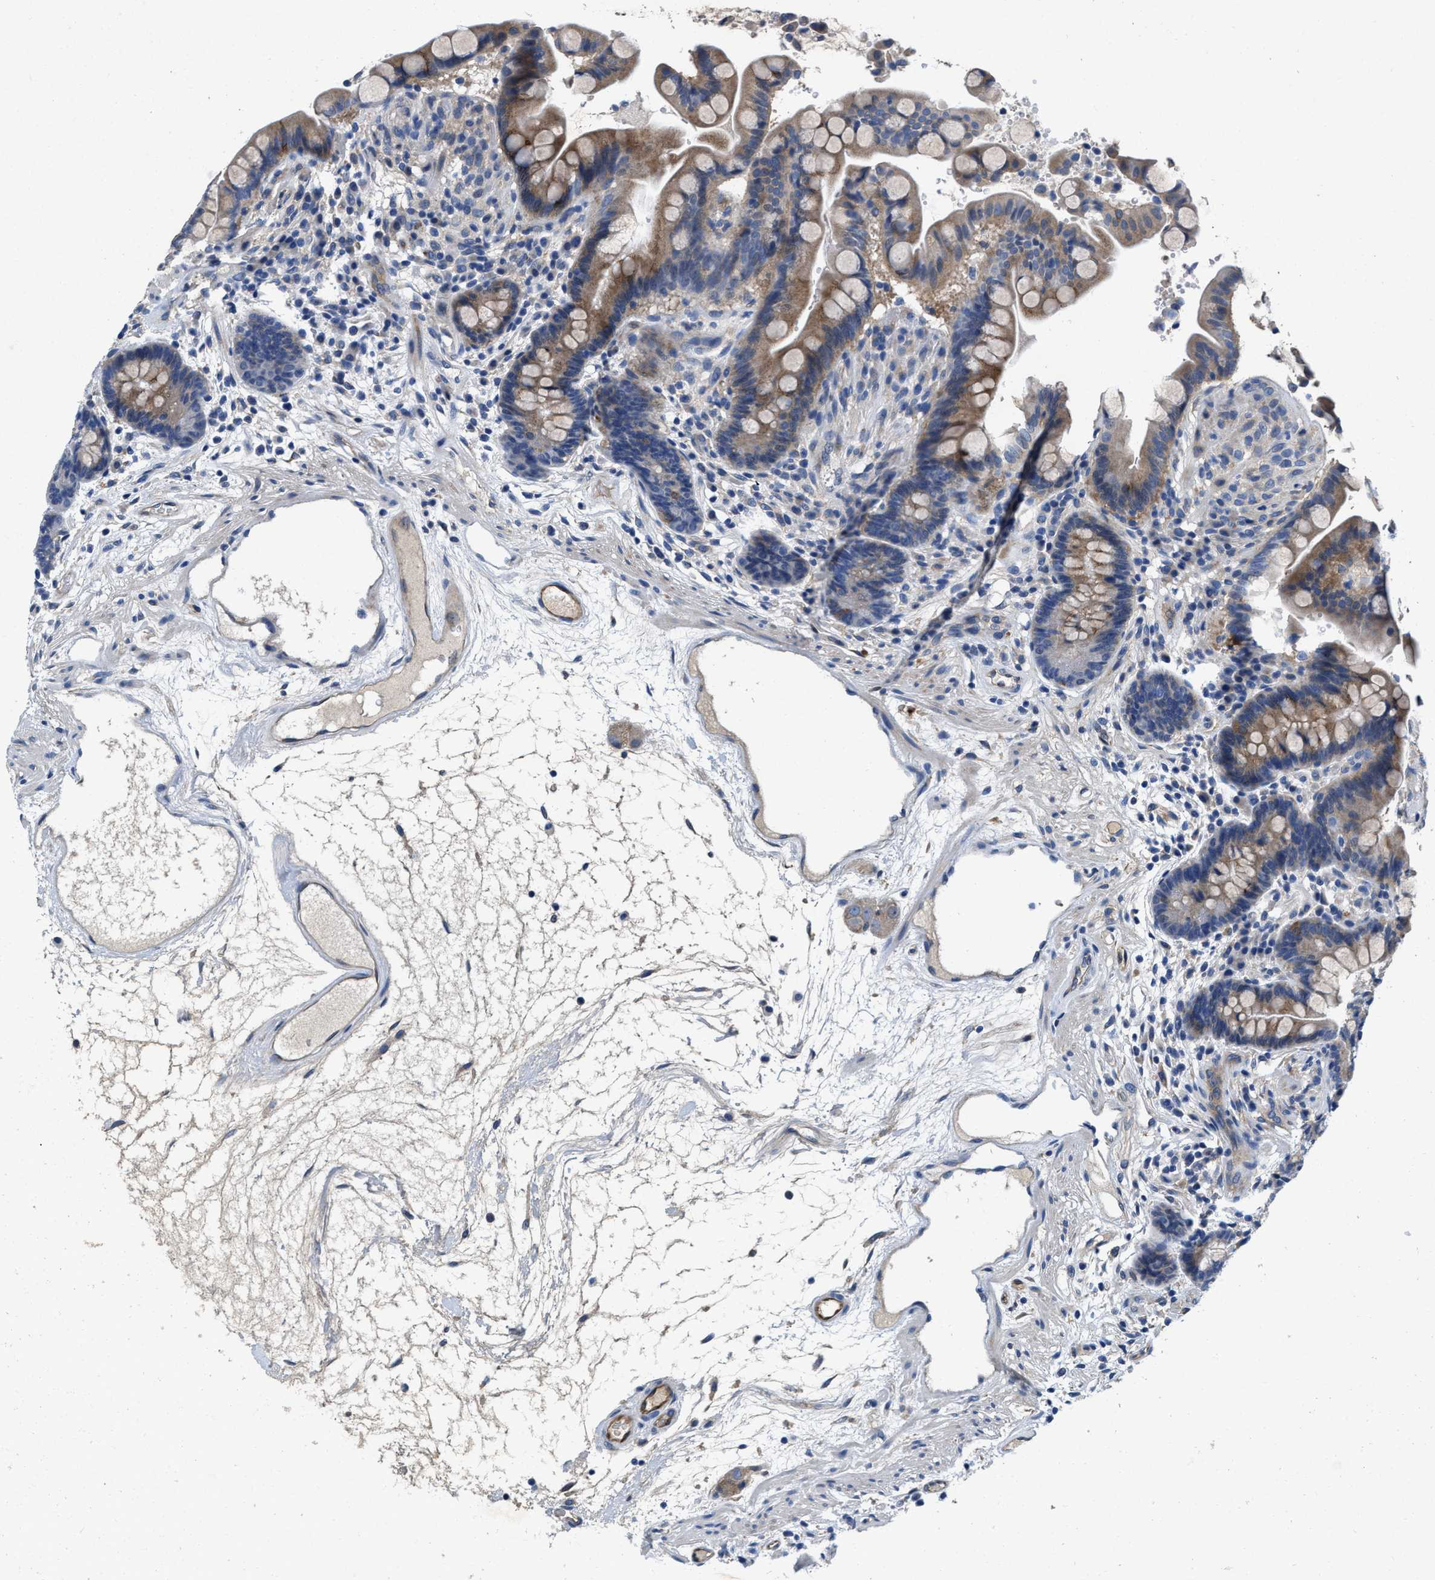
{"staining": {"intensity": "weak", "quantity": ">75%", "location": "cytoplasmic/membranous"}, "tissue": "colon", "cell_type": "Endothelial cells", "image_type": "normal", "snomed": [{"axis": "morphology", "description": "Normal tissue, NOS"}, {"axis": "topography", "description": "Colon"}], "caption": "Immunohistochemical staining of normal human colon reveals >75% levels of weak cytoplasmic/membranous protein expression in about >75% of endothelial cells. Nuclei are stained in blue.", "gene": "PEG10", "patient": {"sex": "male", "age": 73}}